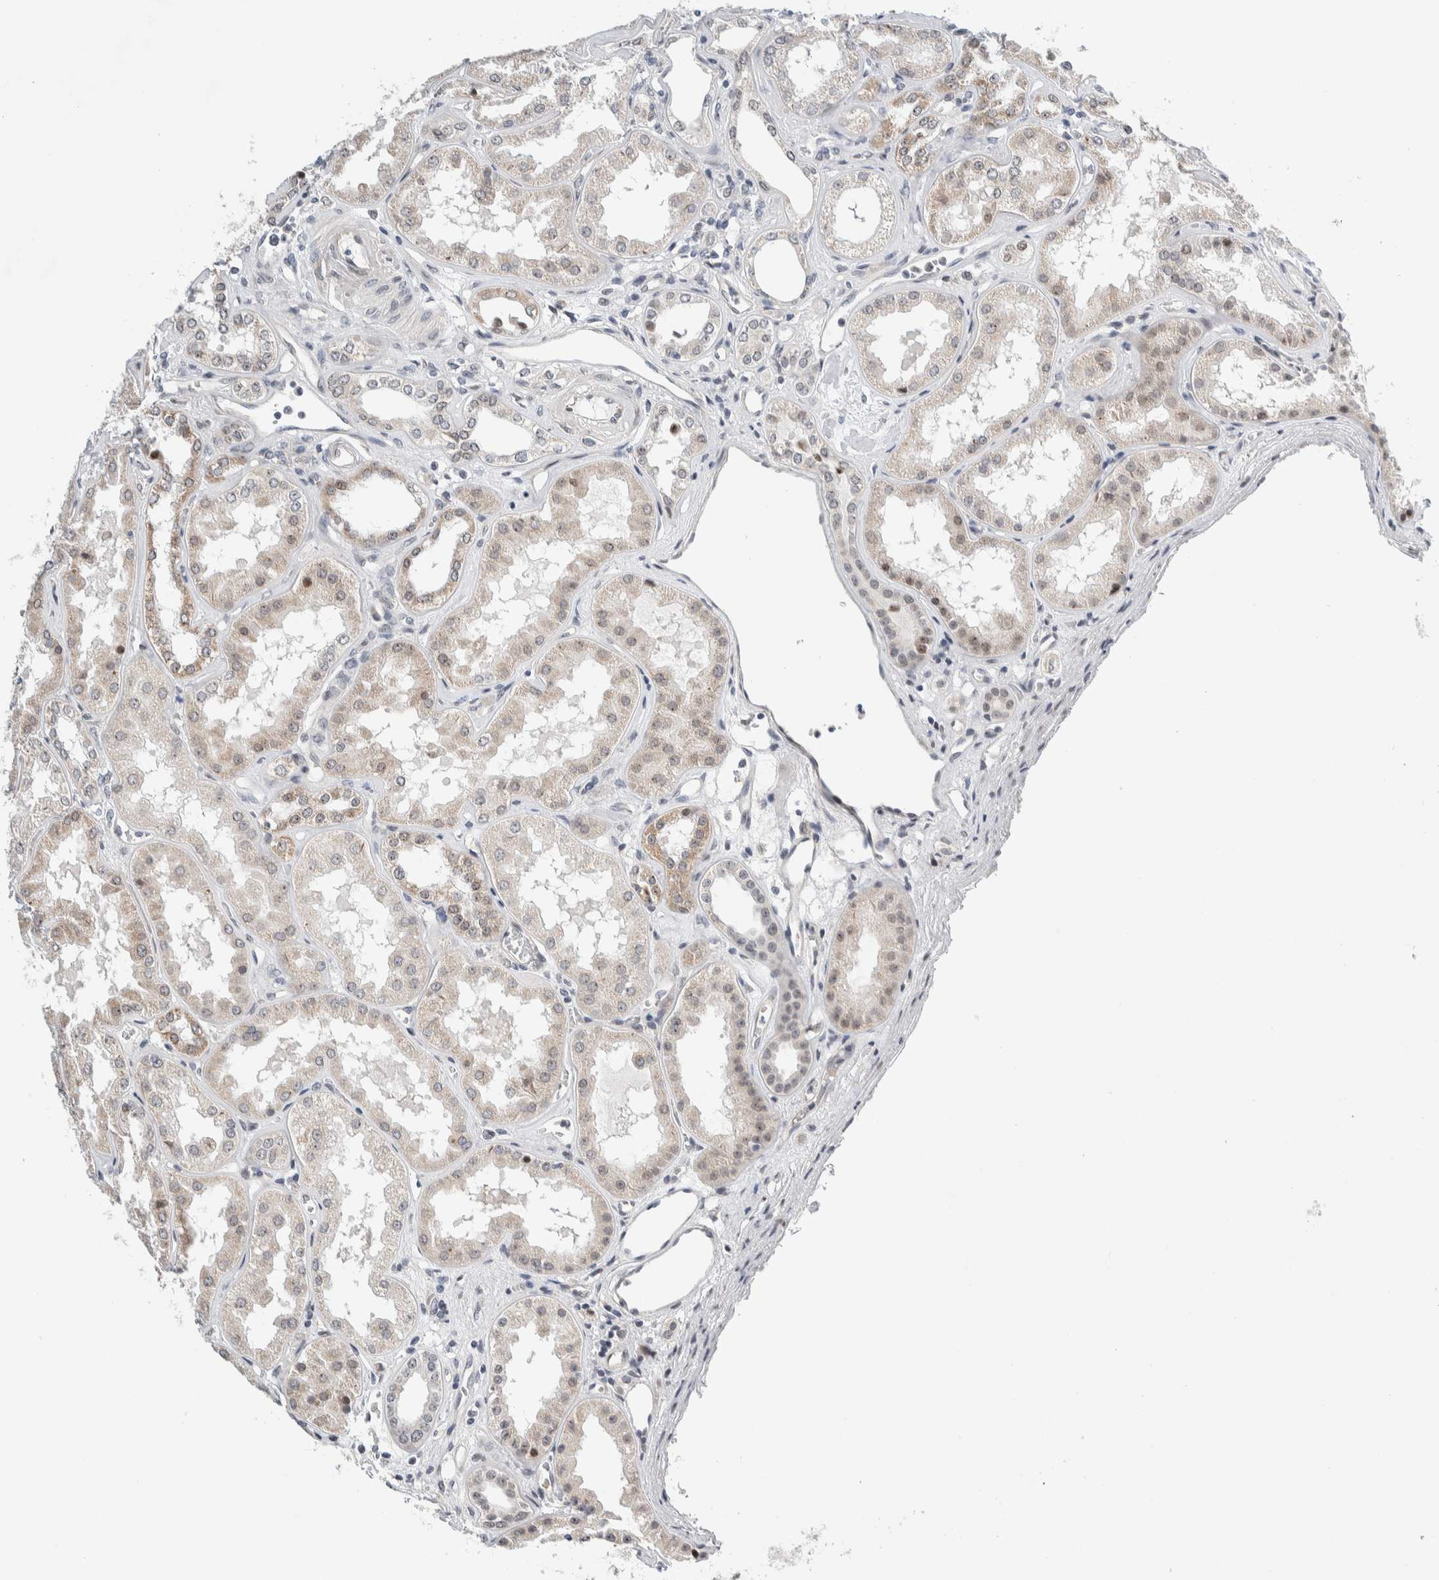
{"staining": {"intensity": "negative", "quantity": "none", "location": "none"}, "tissue": "kidney", "cell_type": "Cells in glomeruli", "image_type": "normal", "snomed": [{"axis": "morphology", "description": "Normal tissue, NOS"}, {"axis": "topography", "description": "Kidney"}], "caption": "This is a image of IHC staining of normal kidney, which shows no staining in cells in glomeruli. The staining was performed using DAB (3,3'-diaminobenzidine) to visualize the protein expression in brown, while the nuclei were stained in blue with hematoxylin (Magnification: 20x).", "gene": "NEUROD1", "patient": {"sex": "female", "age": 56}}